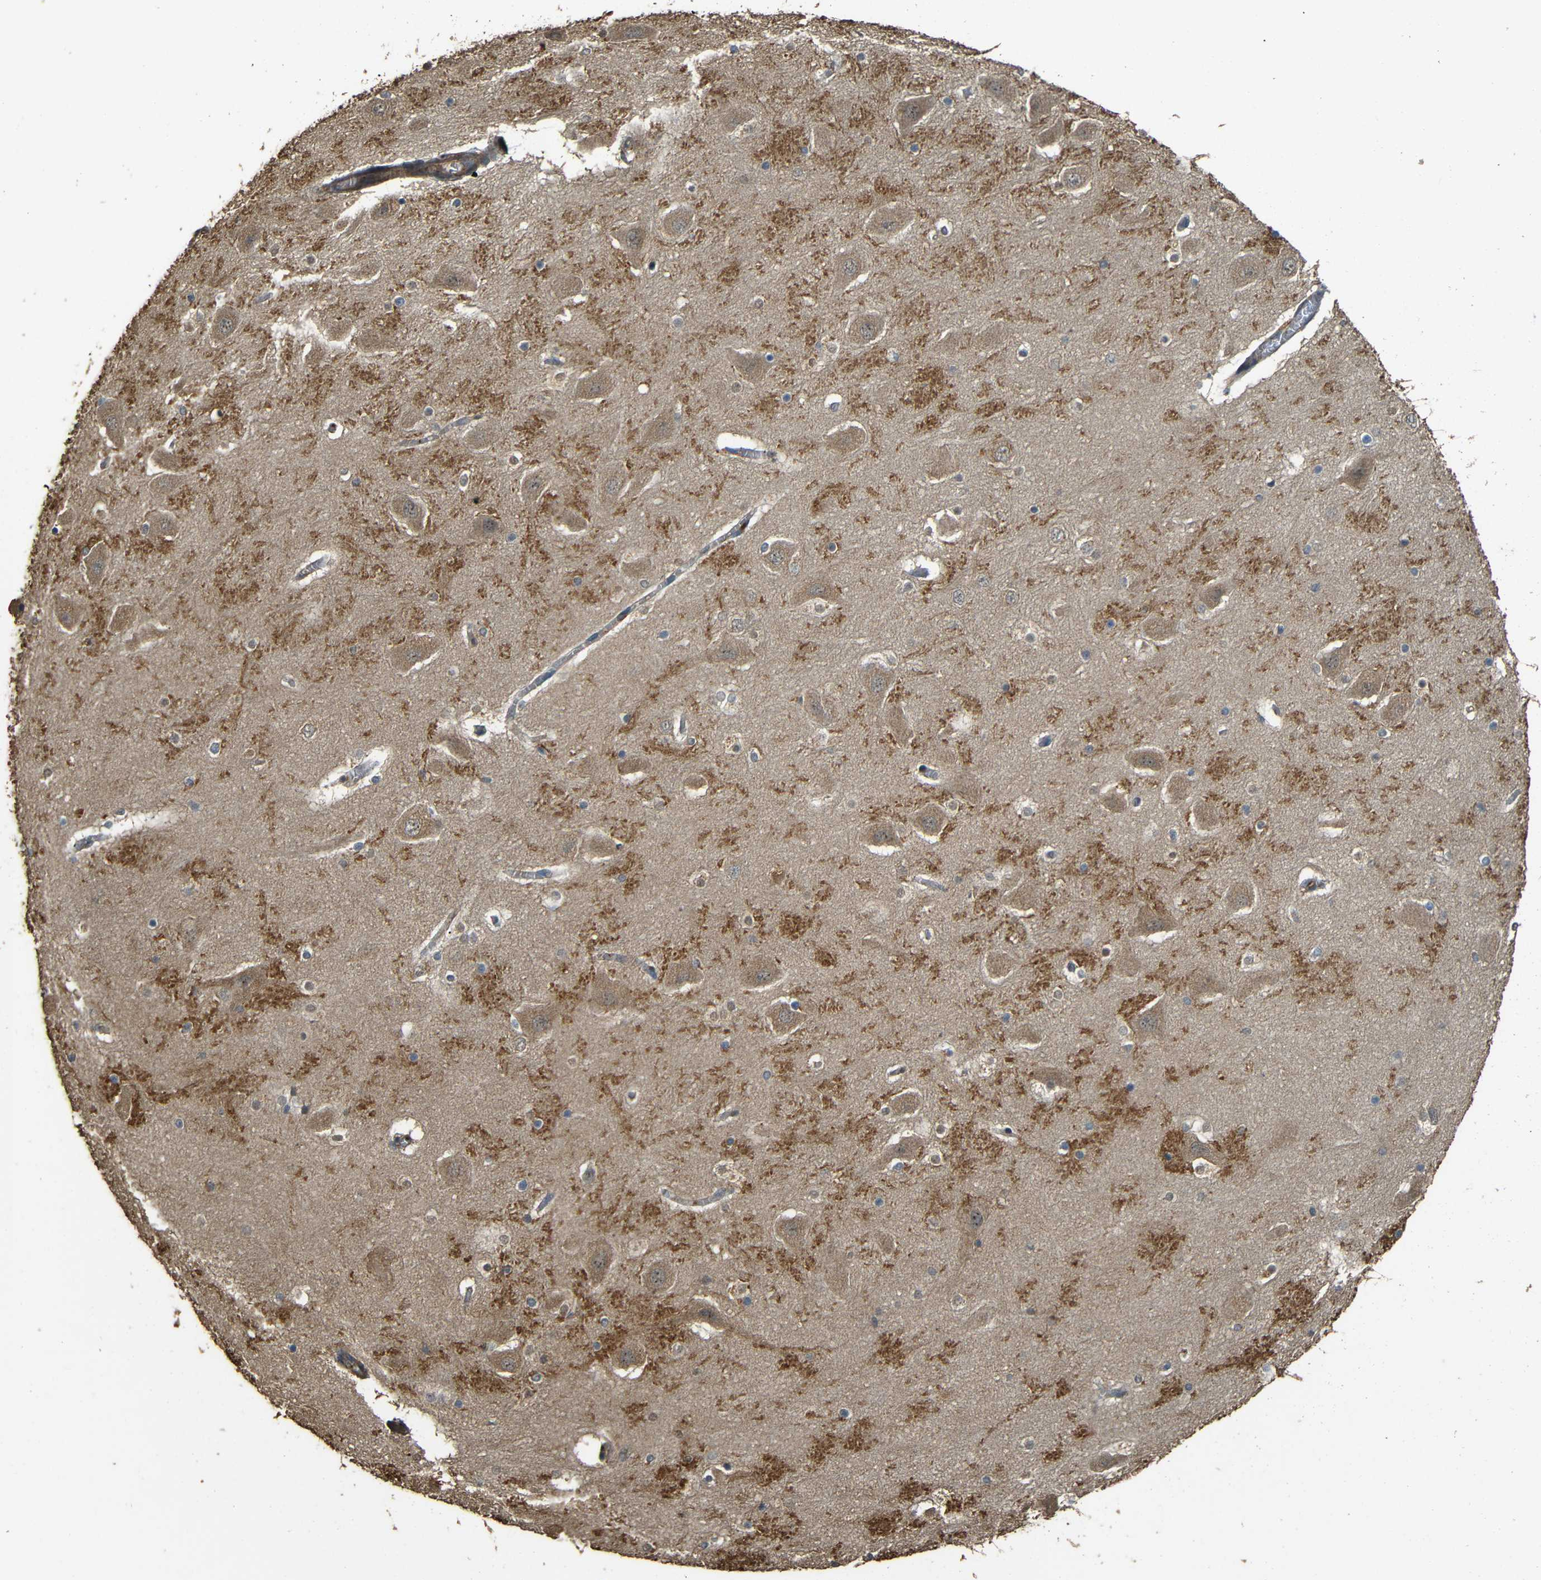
{"staining": {"intensity": "negative", "quantity": "none", "location": "none"}, "tissue": "hippocampus", "cell_type": "Glial cells", "image_type": "normal", "snomed": [{"axis": "morphology", "description": "Normal tissue, NOS"}, {"axis": "topography", "description": "Hippocampus"}], "caption": "This is an immunohistochemistry photomicrograph of normal hippocampus. There is no staining in glial cells.", "gene": "PDE5A", "patient": {"sex": "male", "age": 45}}